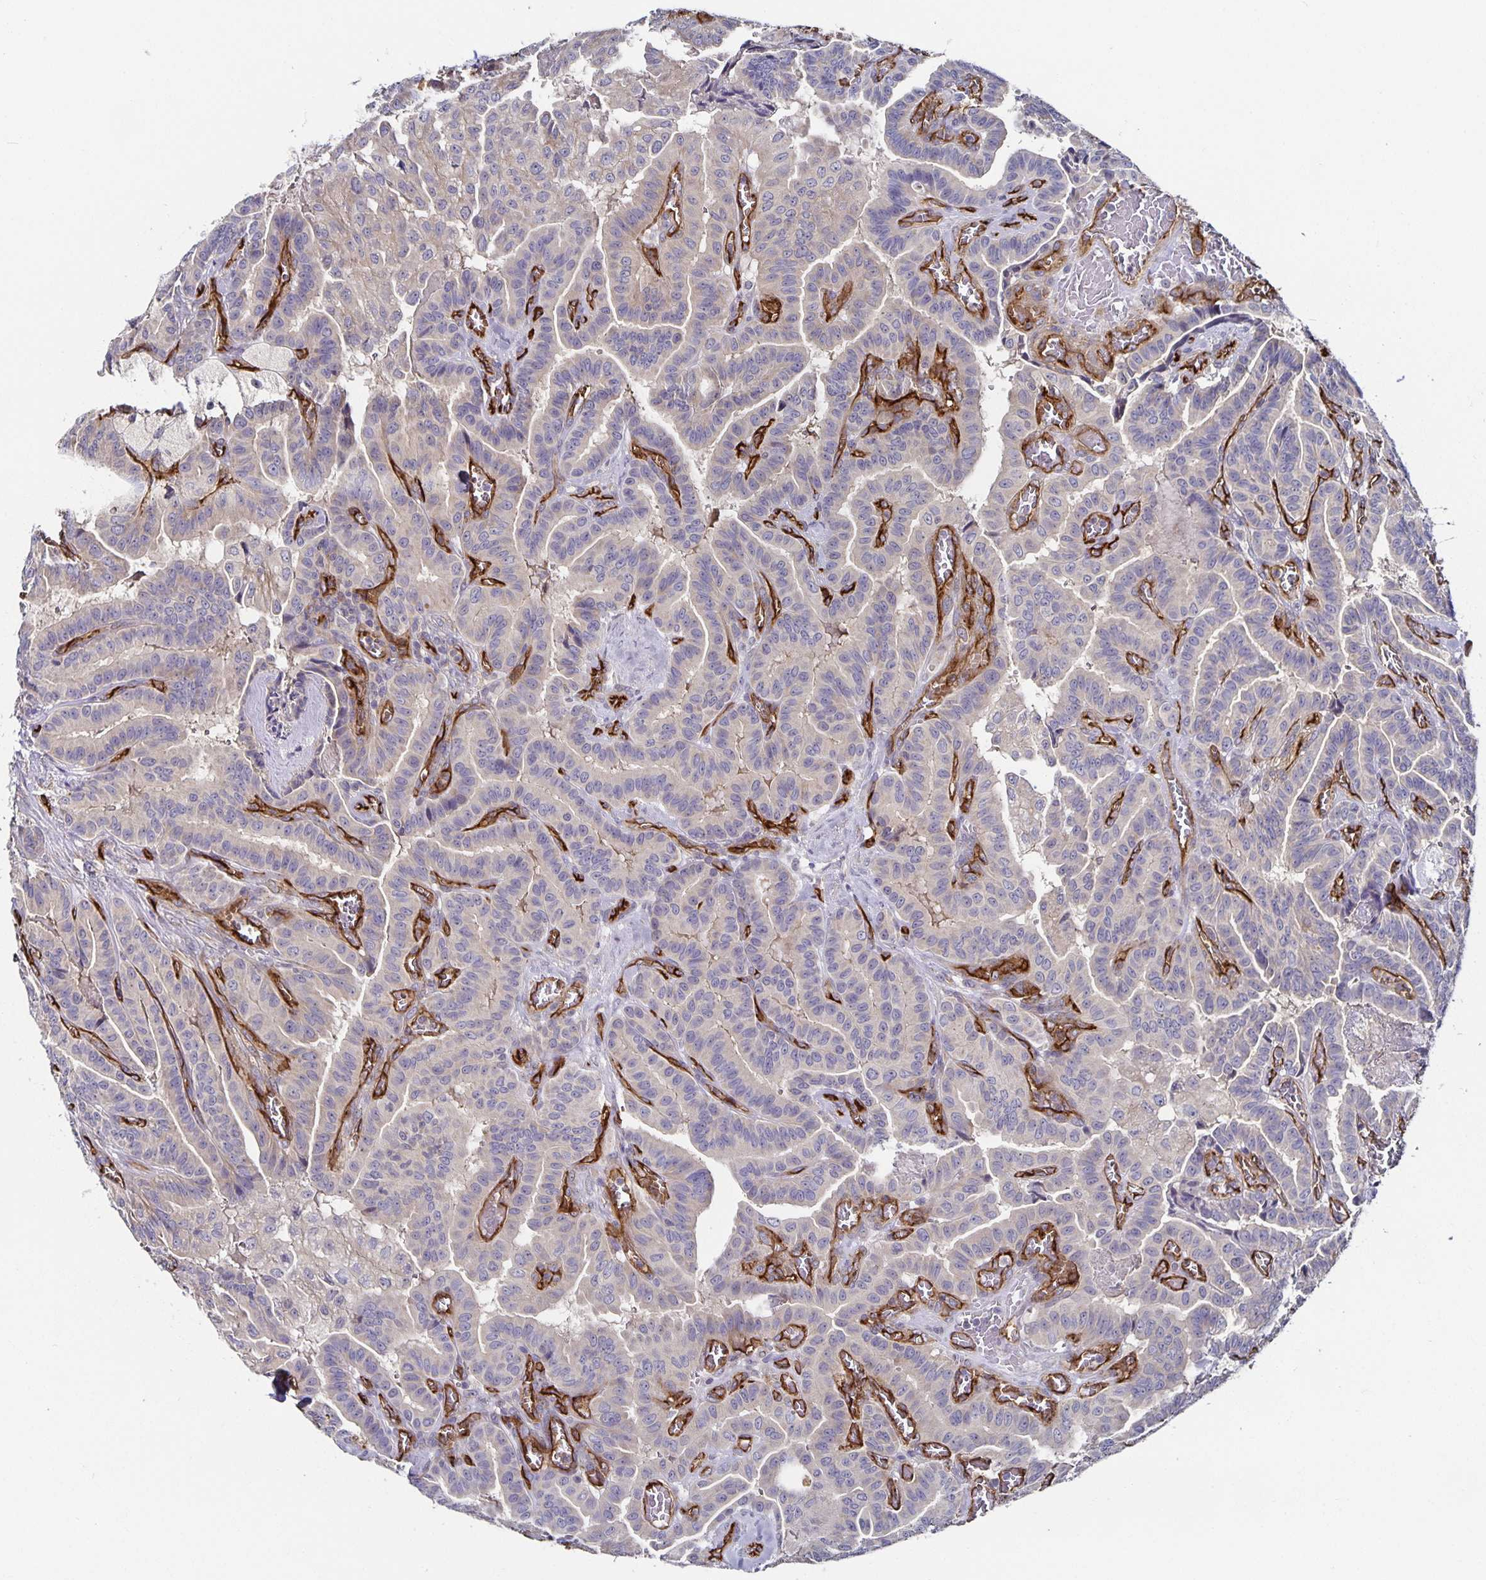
{"staining": {"intensity": "negative", "quantity": "none", "location": "none"}, "tissue": "thyroid cancer", "cell_type": "Tumor cells", "image_type": "cancer", "snomed": [{"axis": "morphology", "description": "Papillary adenocarcinoma, NOS"}, {"axis": "morphology", "description": "Papillary adenoma metastatic"}, {"axis": "topography", "description": "Thyroid gland"}], "caption": "DAB immunohistochemical staining of human papillary adenoma metastatic (thyroid) shows no significant expression in tumor cells.", "gene": "PODXL", "patient": {"sex": "male", "age": 87}}